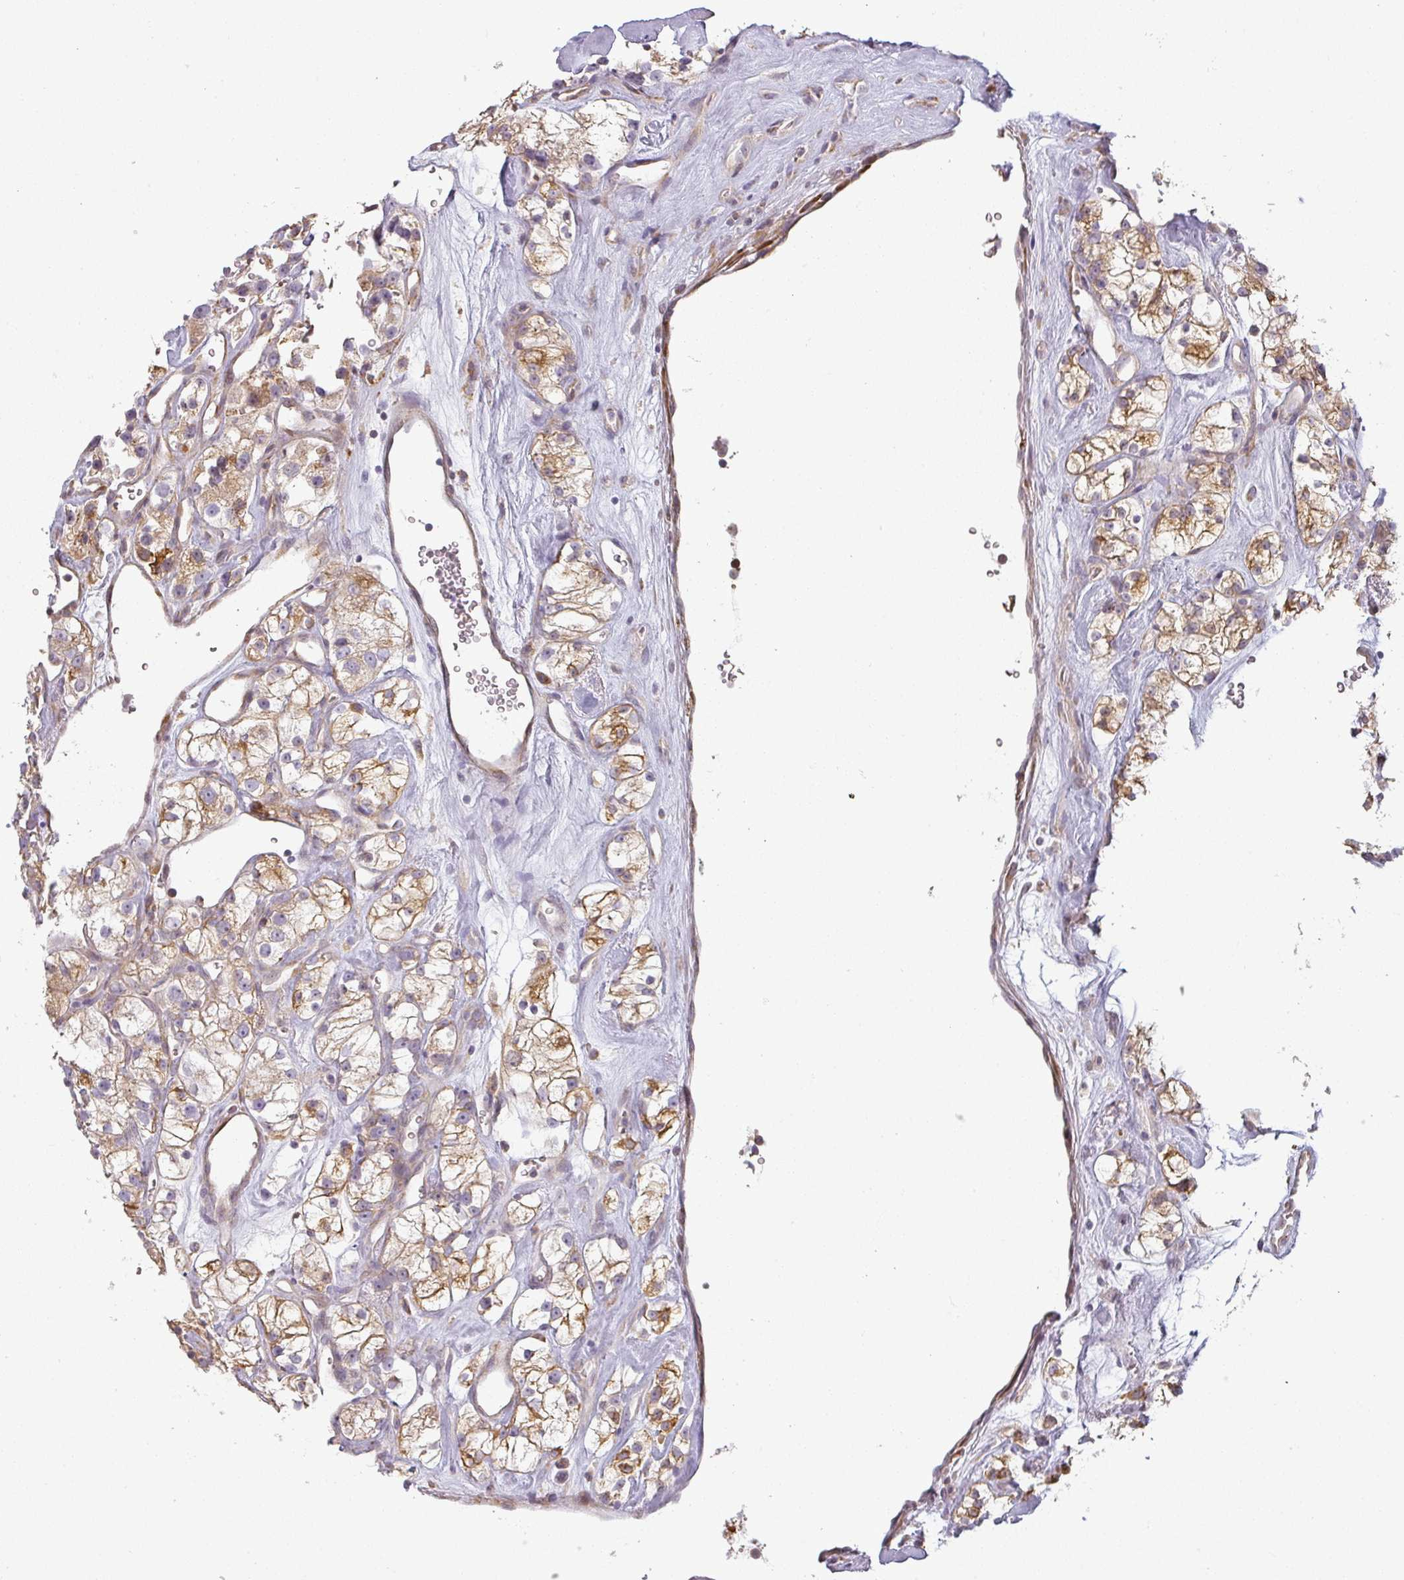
{"staining": {"intensity": "moderate", "quantity": "25%-75%", "location": "cytoplasmic/membranous"}, "tissue": "renal cancer", "cell_type": "Tumor cells", "image_type": "cancer", "snomed": [{"axis": "morphology", "description": "Adenocarcinoma, NOS"}, {"axis": "topography", "description": "Kidney"}], "caption": "Tumor cells reveal moderate cytoplasmic/membranous staining in approximately 25%-75% of cells in adenocarcinoma (renal).", "gene": "CCDC144A", "patient": {"sex": "male", "age": 77}}